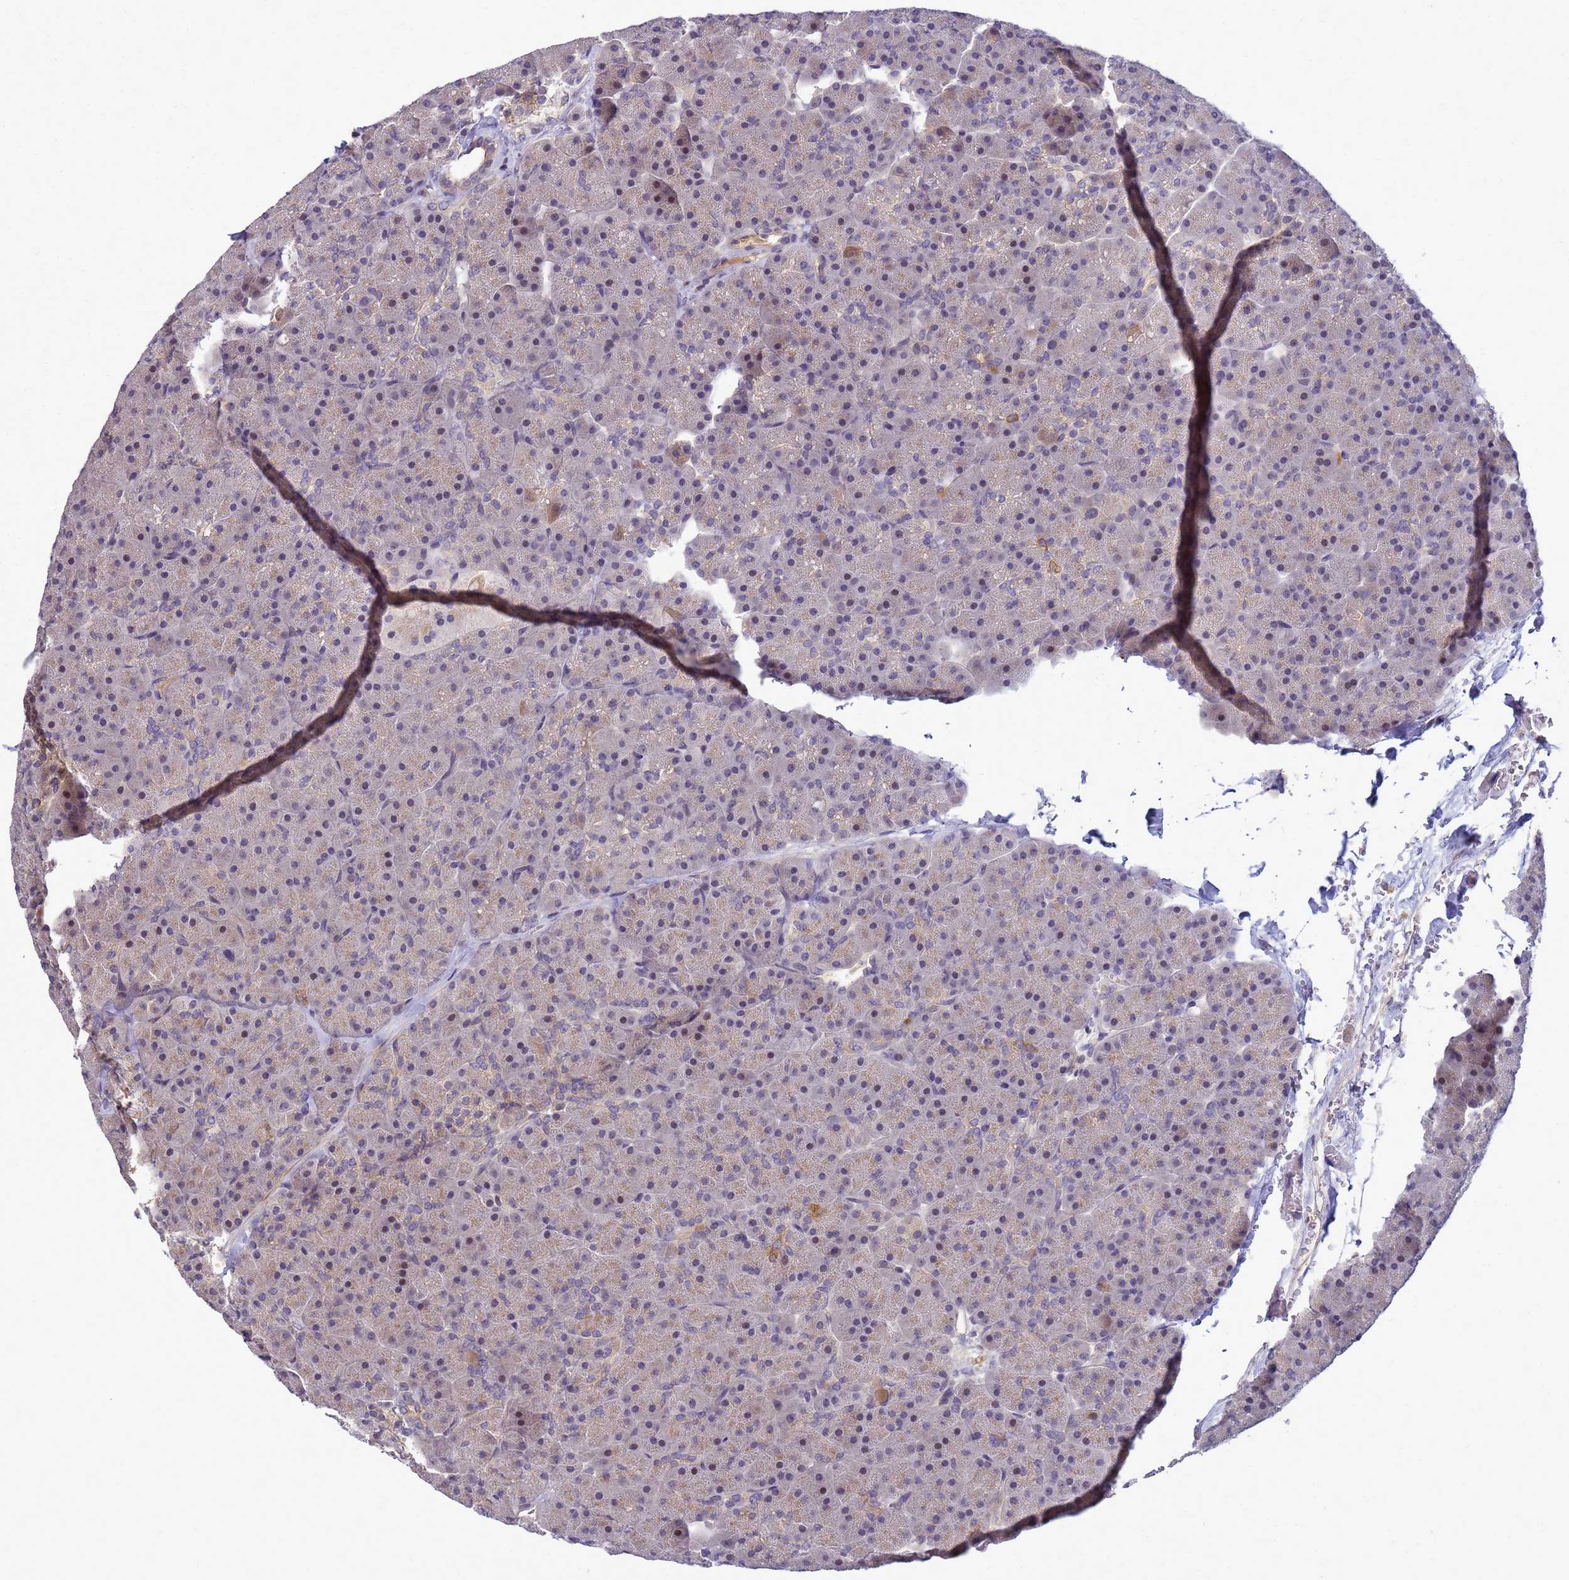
{"staining": {"intensity": "moderate", "quantity": "<25%", "location": "cytoplasmic/membranous,nuclear"}, "tissue": "pancreas", "cell_type": "Exocrine glandular cells", "image_type": "normal", "snomed": [{"axis": "morphology", "description": "Normal tissue, NOS"}, {"axis": "topography", "description": "Pancreas"}], "caption": "Immunohistochemistry (IHC) histopathology image of normal human pancreas stained for a protein (brown), which reveals low levels of moderate cytoplasmic/membranous,nuclear staining in approximately <25% of exocrine glandular cells.", "gene": "TMEM74B", "patient": {"sex": "male", "age": 36}}